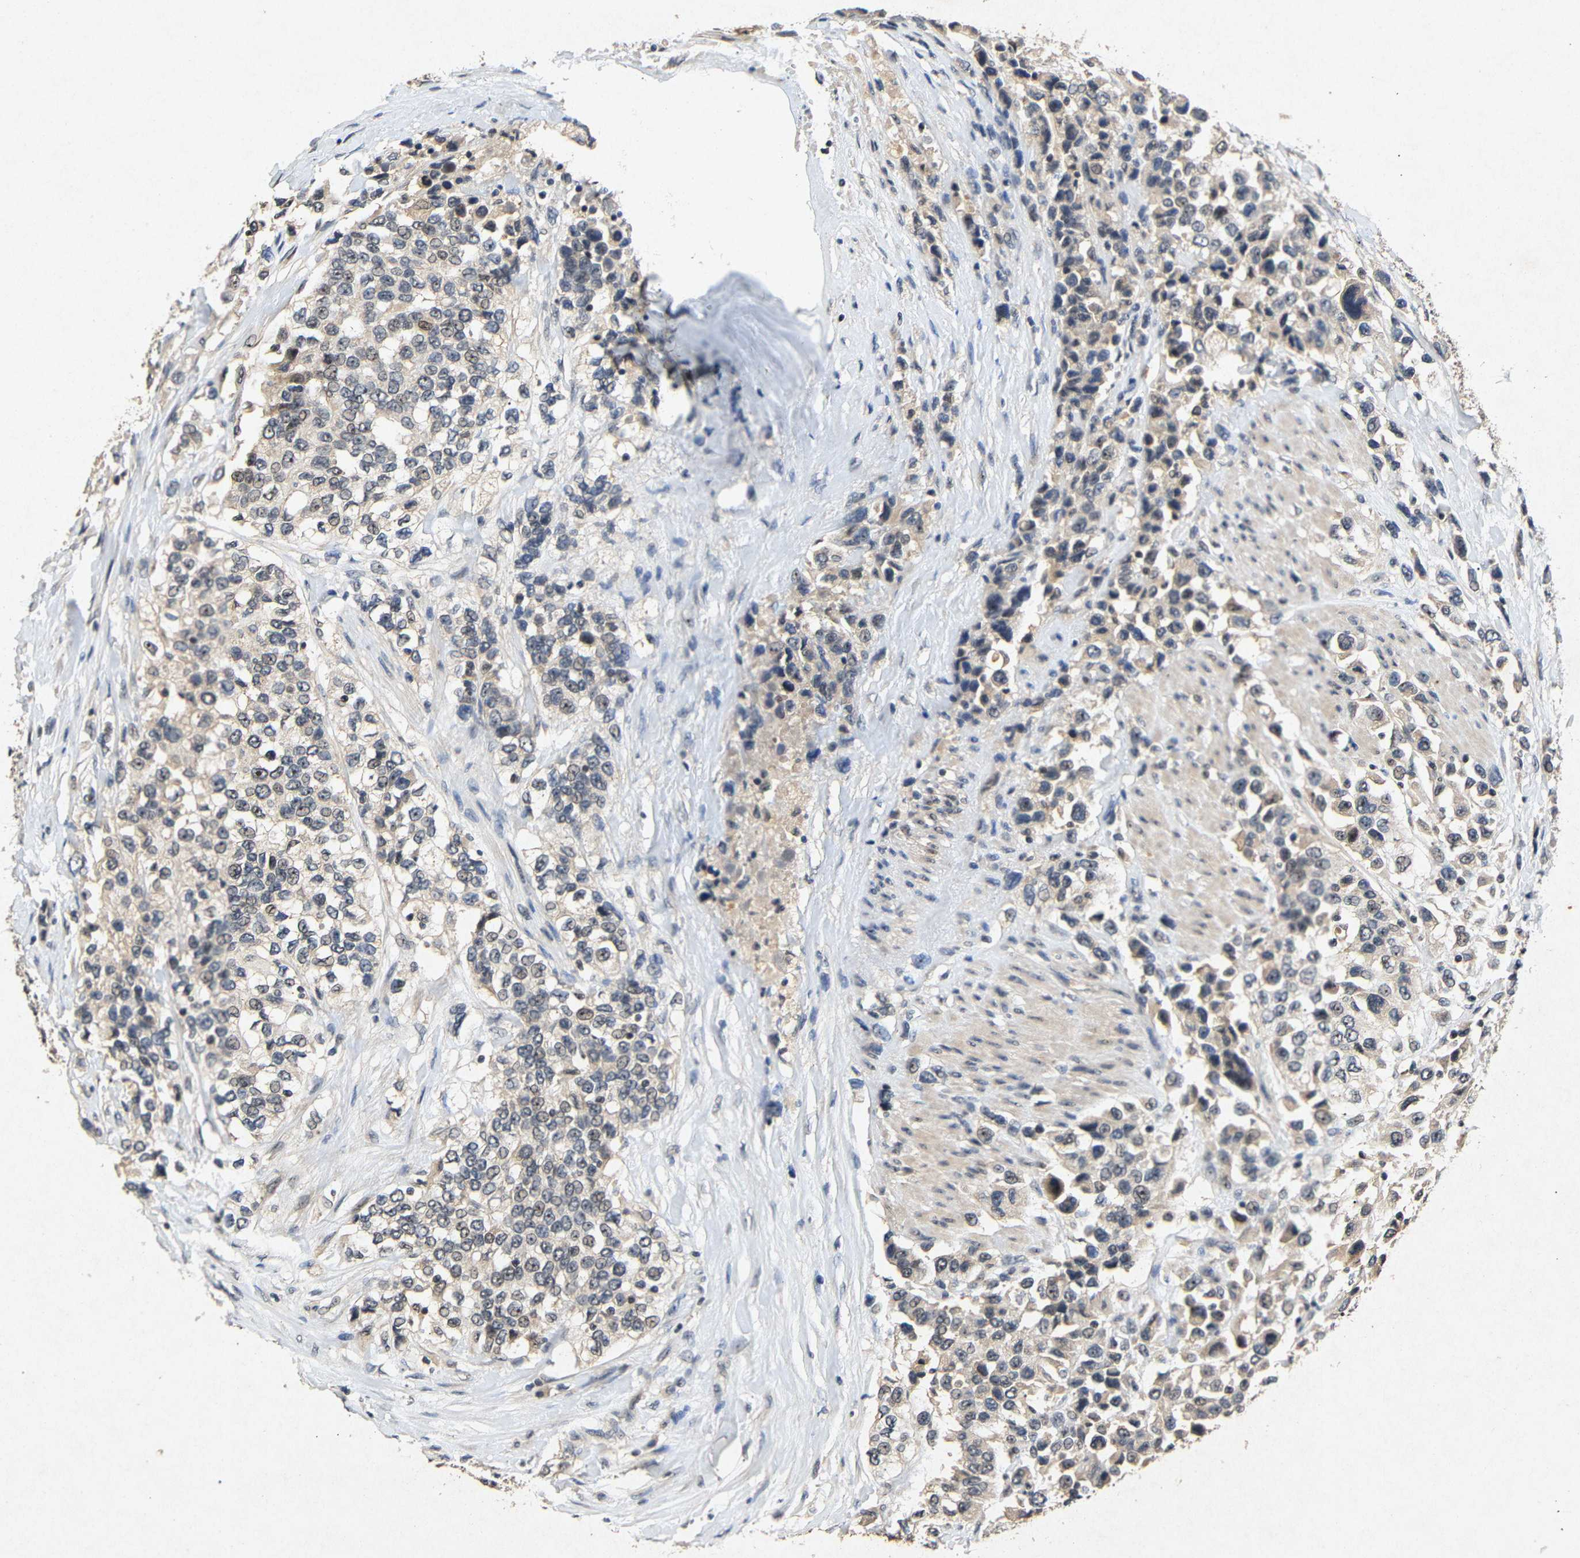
{"staining": {"intensity": "weak", "quantity": "25%-75%", "location": "nuclear"}, "tissue": "urothelial cancer", "cell_type": "Tumor cells", "image_type": "cancer", "snomed": [{"axis": "morphology", "description": "Urothelial carcinoma, High grade"}, {"axis": "topography", "description": "Urinary bladder"}], "caption": "High-magnification brightfield microscopy of high-grade urothelial carcinoma stained with DAB (3,3'-diaminobenzidine) (brown) and counterstained with hematoxylin (blue). tumor cells exhibit weak nuclear positivity is identified in about25%-75% of cells.", "gene": "PARN", "patient": {"sex": "female", "age": 80}}